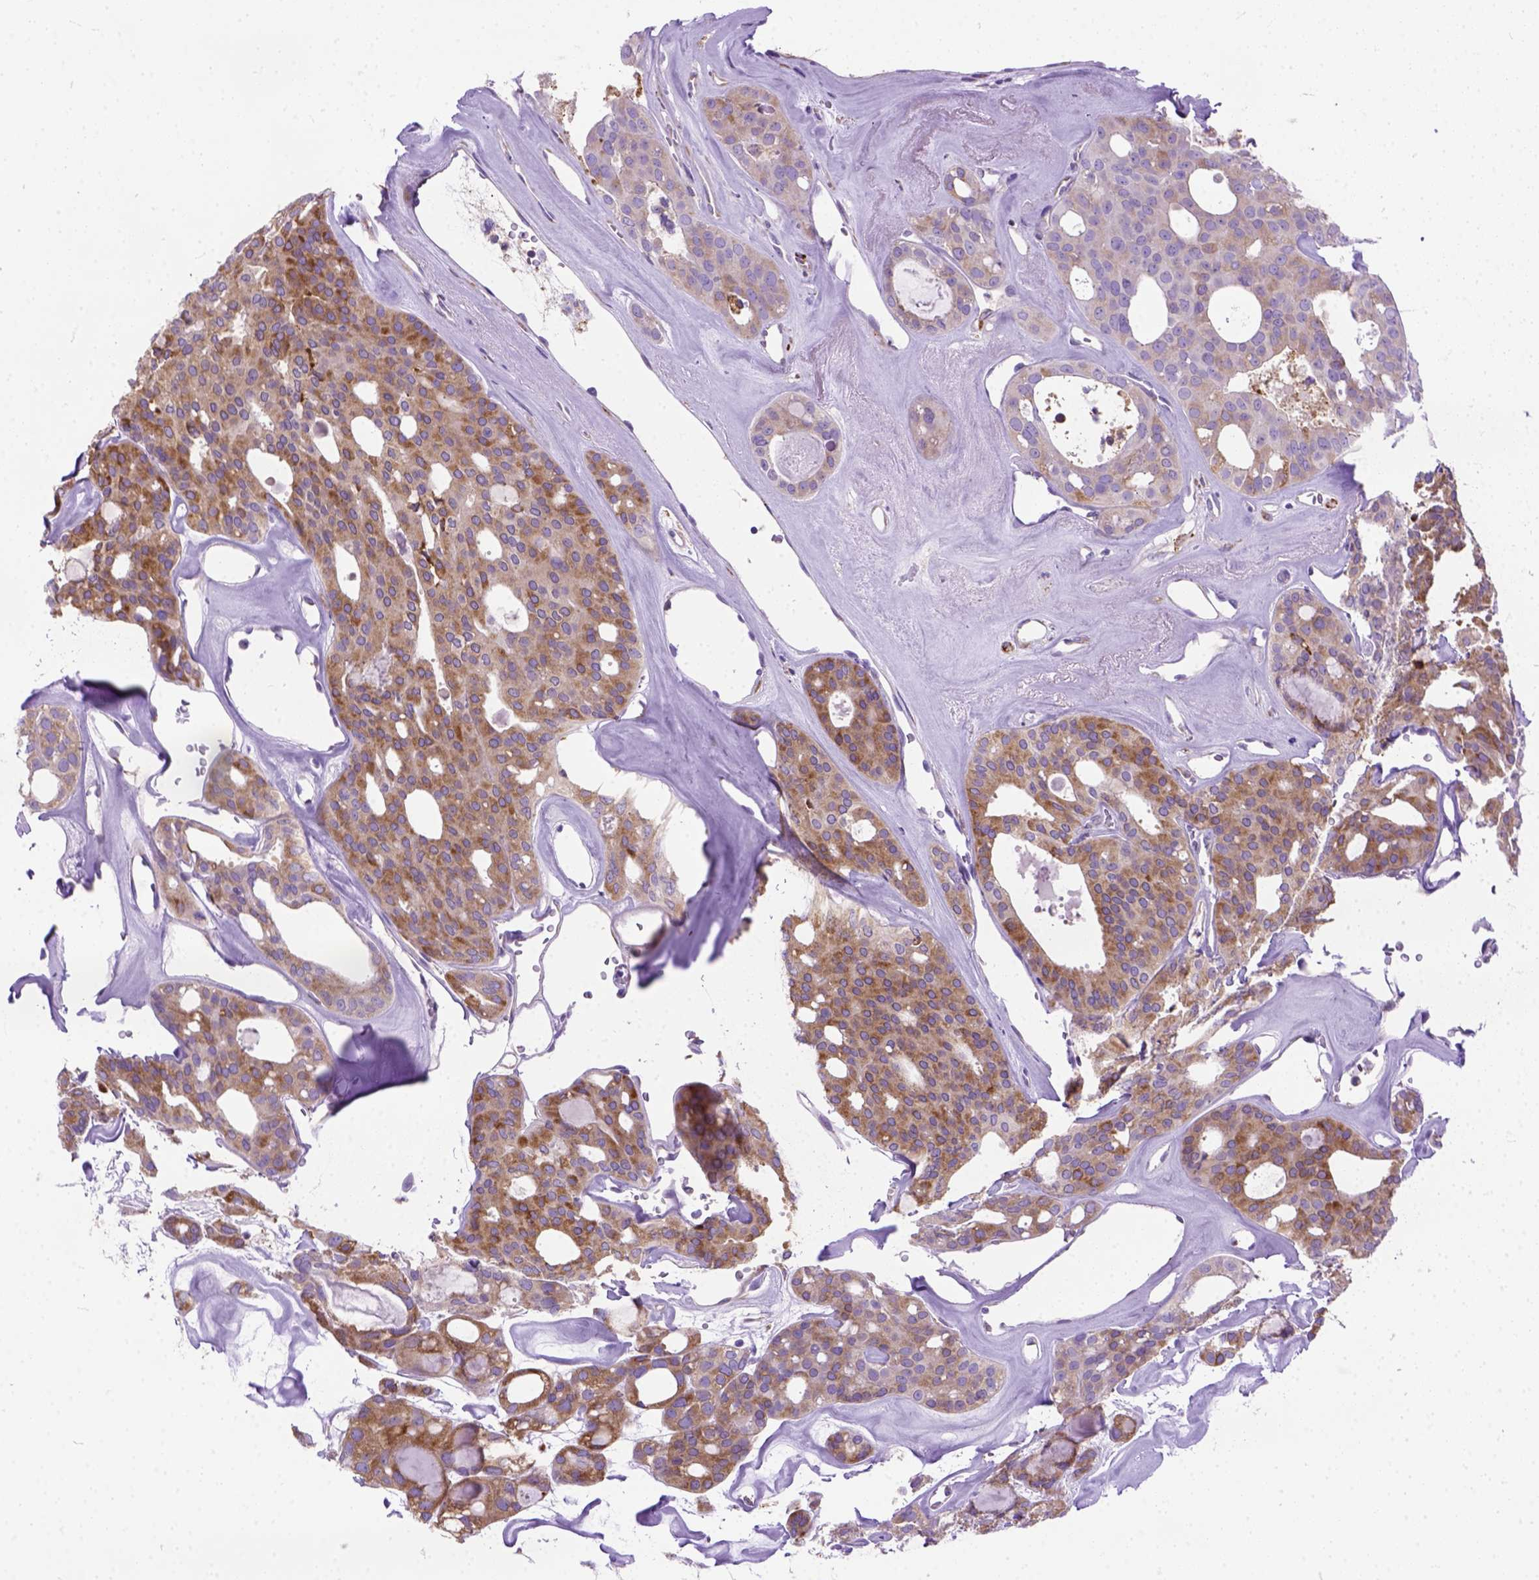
{"staining": {"intensity": "strong", "quantity": ">75%", "location": "cytoplasmic/membranous"}, "tissue": "thyroid cancer", "cell_type": "Tumor cells", "image_type": "cancer", "snomed": [{"axis": "morphology", "description": "Follicular adenoma carcinoma, NOS"}, {"axis": "topography", "description": "Thyroid gland"}], "caption": "Brown immunohistochemical staining in human follicular adenoma carcinoma (thyroid) displays strong cytoplasmic/membranous staining in about >75% of tumor cells.", "gene": "PLK4", "patient": {"sex": "male", "age": 75}}